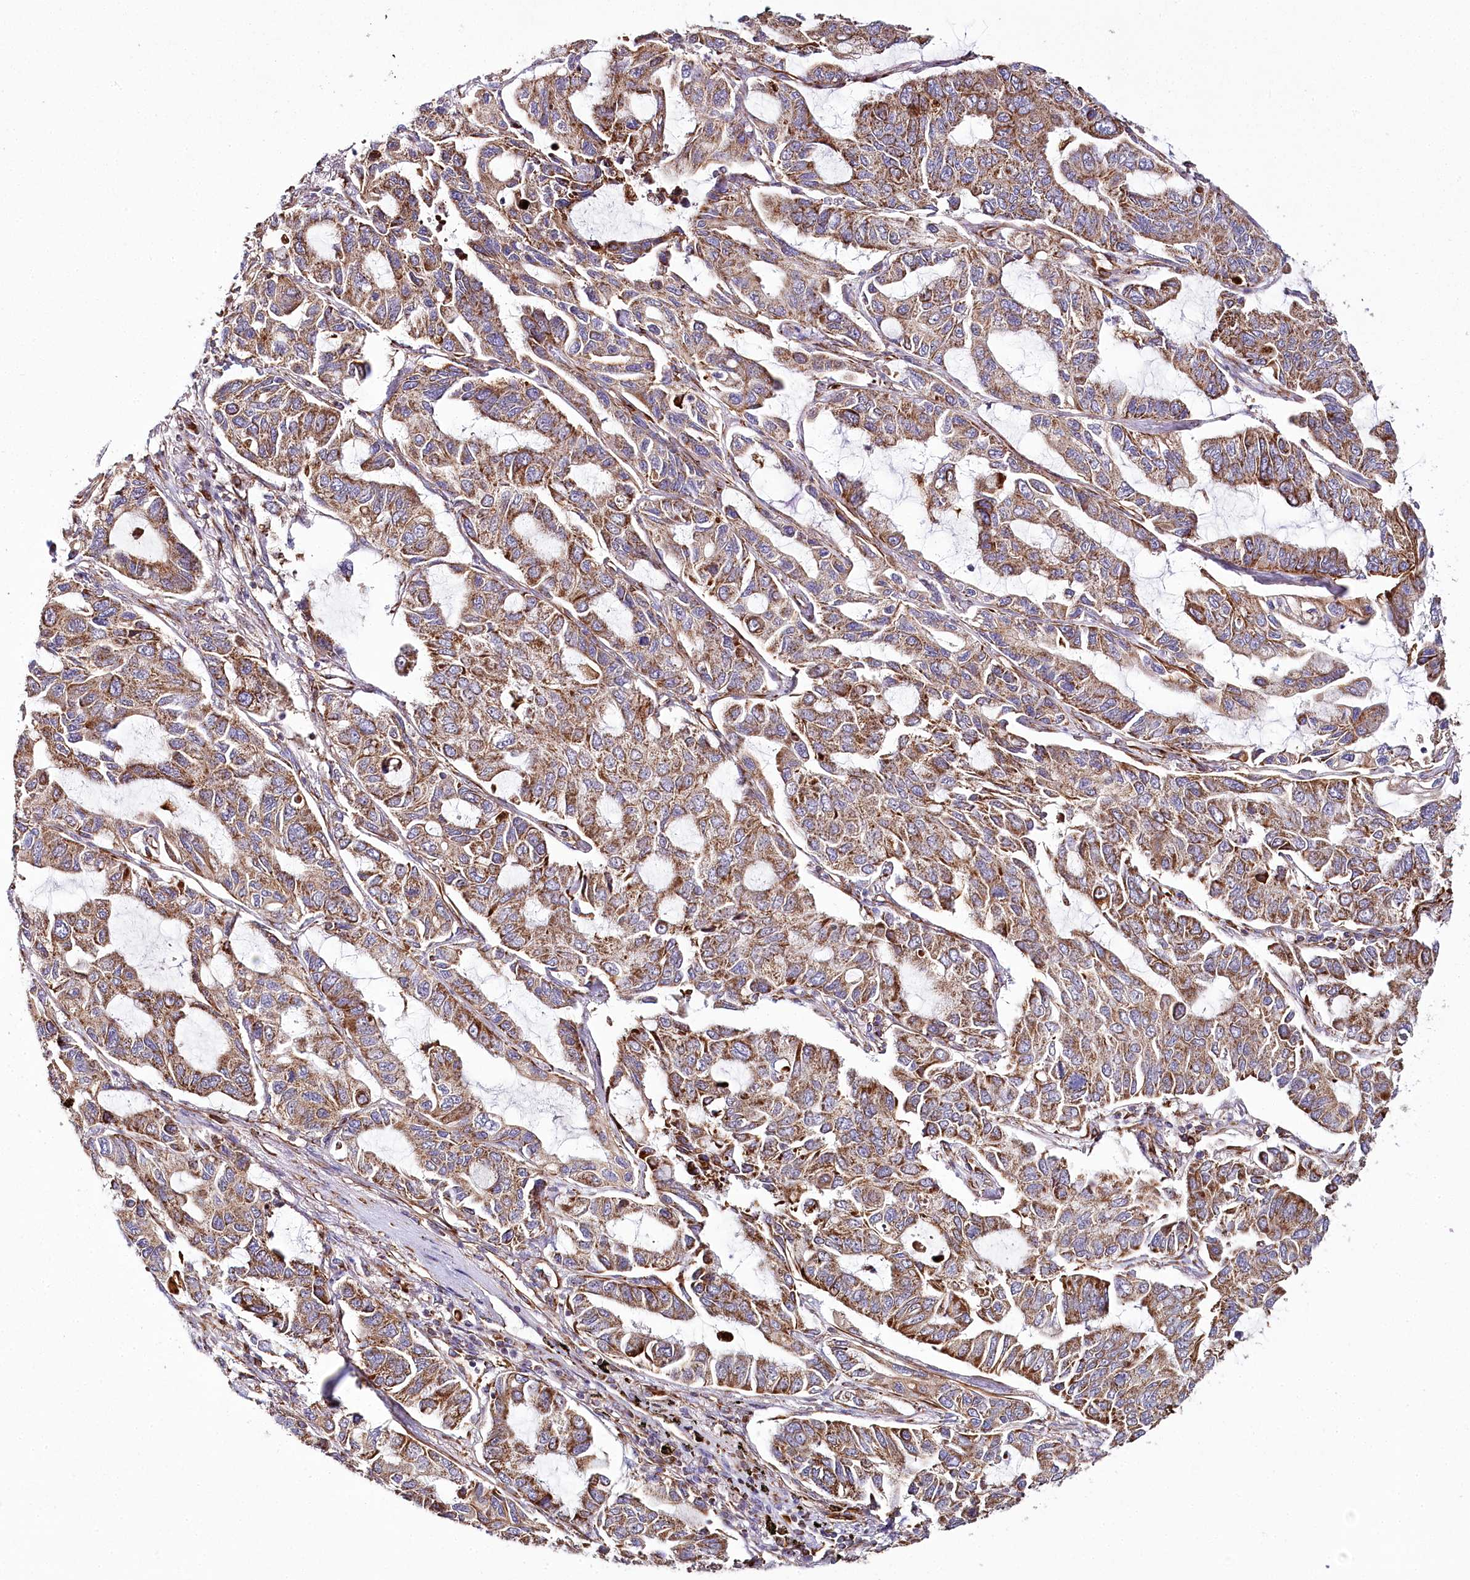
{"staining": {"intensity": "moderate", "quantity": ">75%", "location": "cytoplasmic/membranous"}, "tissue": "lung cancer", "cell_type": "Tumor cells", "image_type": "cancer", "snomed": [{"axis": "morphology", "description": "Adenocarcinoma, NOS"}, {"axis": "topography", "description": "Lung"}], "caption": "Protein expression by immunohistochemistry (IHC) reveals moderate cytoplasmic/membranous expression in about >75% of tumor cells in adenocarcinoma (lung).", "gene": "THUMPD3", "patient": {"sex": "male", "age": 64}}